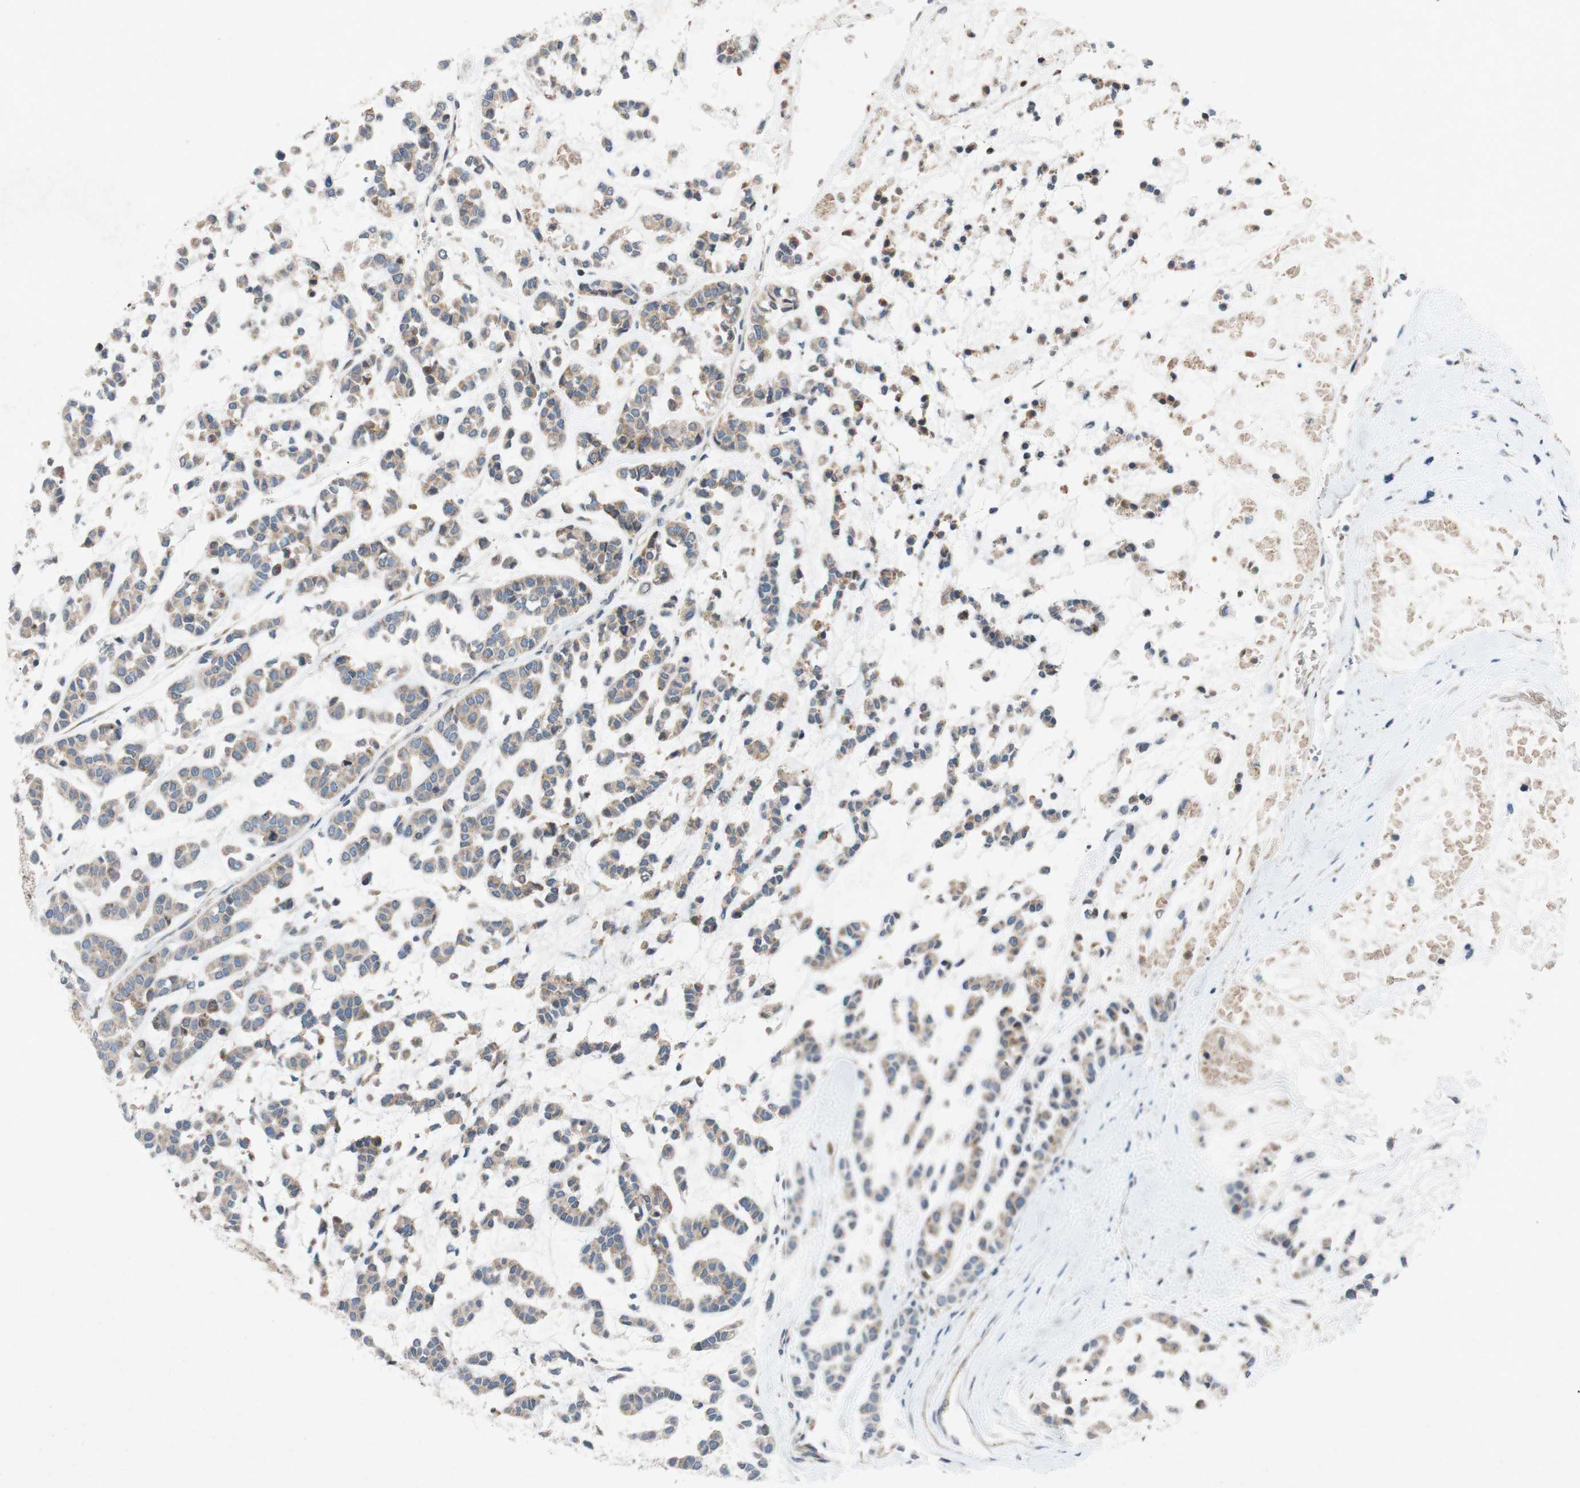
{"staining": {"intensity": "weak", "quantity": ">75%", "location": "cytoplasmic/membranous"}, "tissue": "head and neck cancer", "cell_type": "Tumor cells", "image_type": "cancer", "snomed": [{"axis": "morphology", "description": "Adenocarcinoma, NOS"}, {"axis": "morphology", "description": "Adenoma, NOS"}, {"axis": "topography", "description": "Head-Neck"}], "caption": "Head and neck cancer stained with a brown dye displays weak cytoplasmic/membranous positive expression in approximately >75% of tumor cells.", "gene": "ADD2", "patient": {"sex": "female", "age": 55}}